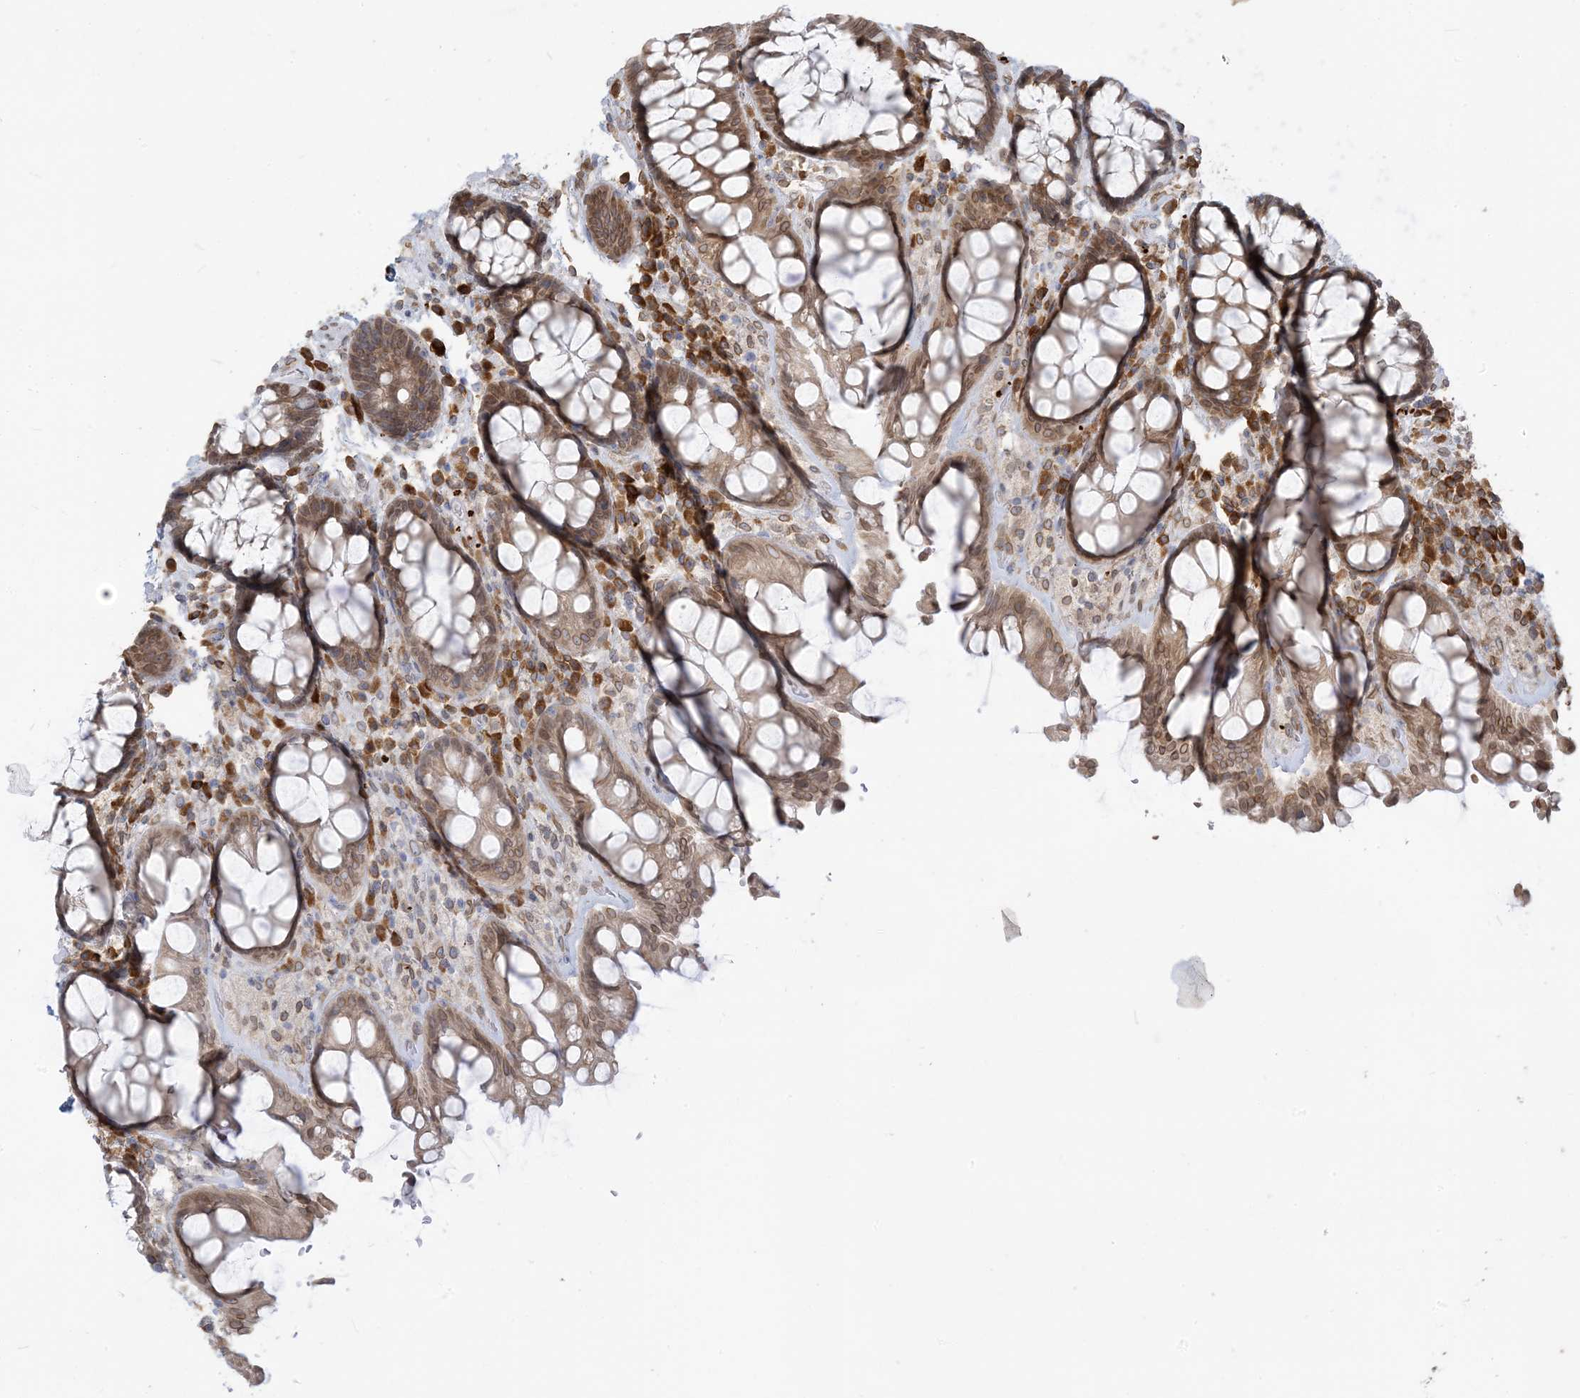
{"staining": {"intensity": "moderate", "quantity": ">75%", "location": "cytoplasmic/membranous,nuclear"}, "tissue": "rectum", "cell_type": "Glandular cells", "image_type": "normal", "snomed": [{"axis": "morphology", "description": "Normal tissue, NOS"}, {"axis": "topography", "description": "Rectum"}], "caption": "Unremarkable rectum reveals moderate cytoplasmic/membranous,nuclear expression in about >75% of glandular cells.", "gene": "WWP1", "patient": {"sex": "male", "age": 64}}